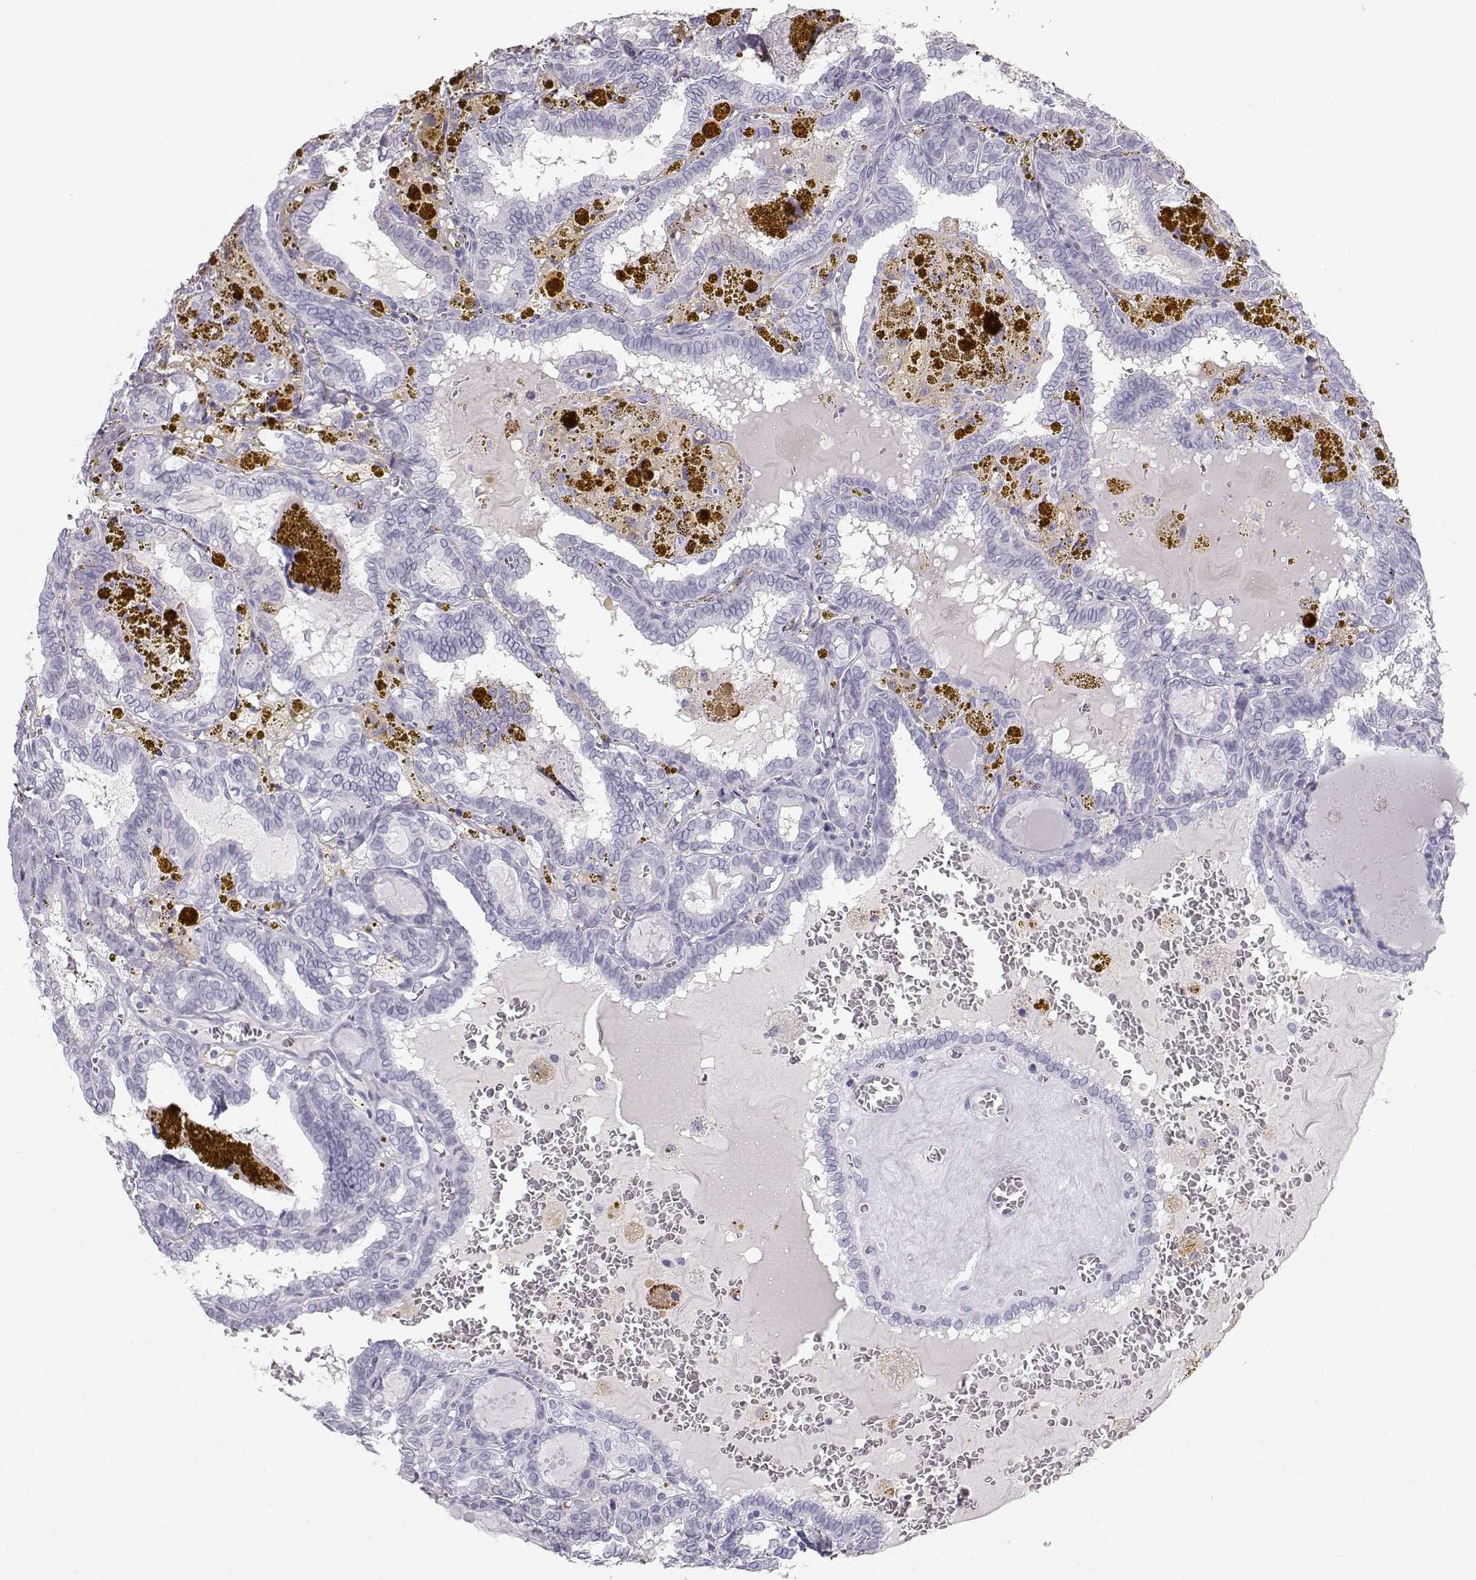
{"staining": {"intensity": "negative", "quantity": "none", "location": "none"}, "tissue": "thyroid cancer", "cell_type": "Tumor cells", "image_type": "cancer", "snomed": [{"axis": "morphology", "description": "Papillary adenocarcinoma, NOS"}, {"axis": "topography", "description": "Thyroid gland"}], "caption": "Photomicrograph shows no protein expression in tumor cells of thyroid cancer (papillary adenocarcinoma) tissue.", "gene": "MIP", "patient": {"sex": "female", "age": 39}}